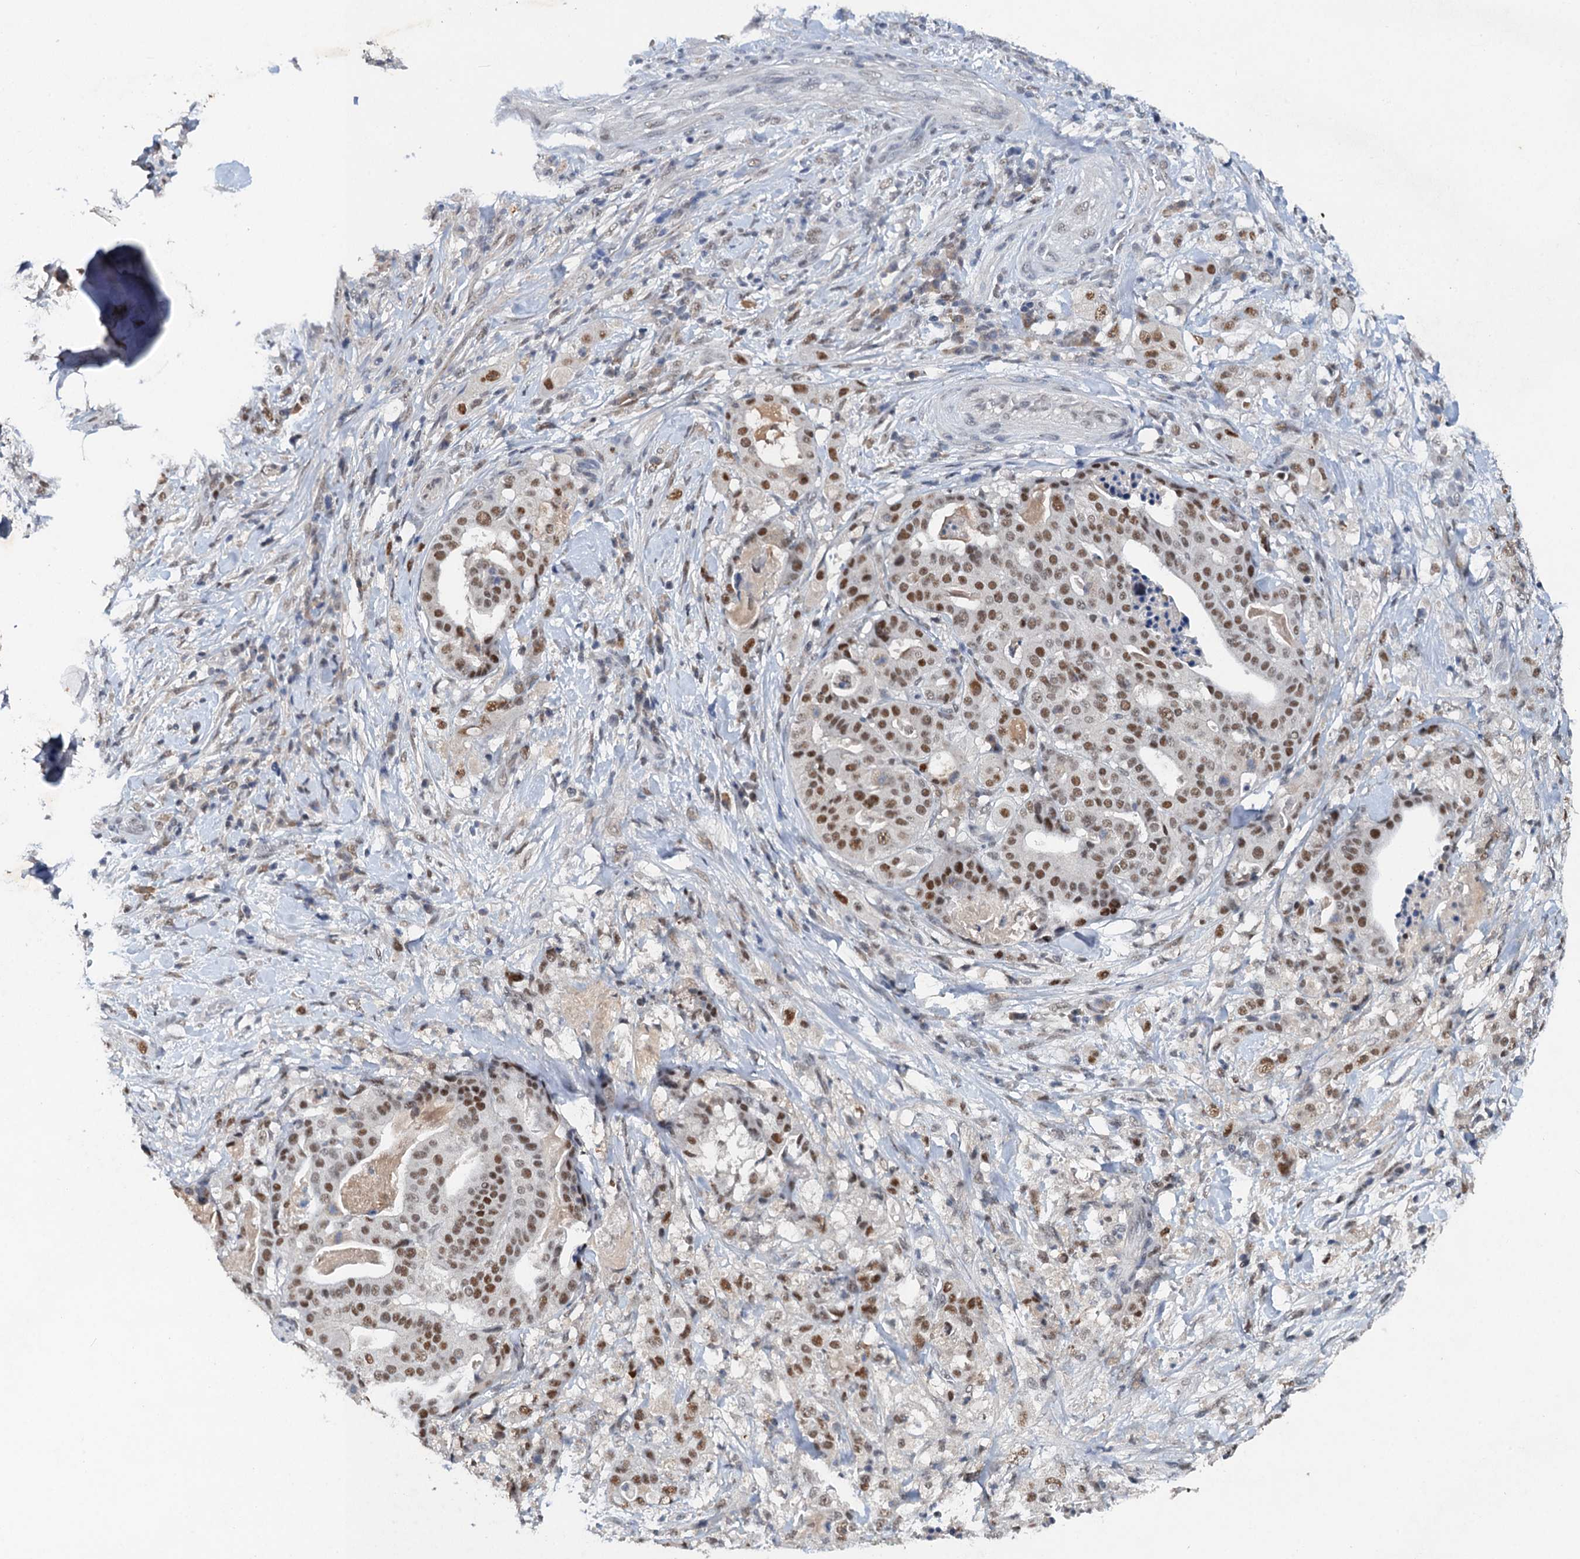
{"staining": {"intensity": "moderate", "quantity": ">75%", "location": "nuclear"}, "tissue": "stomach cancer", "cell_type": "Tumor cells", "image_type": "cancer", "snomed": [{"axis": "morphology", "description": "Adenocarcinoma, NOS"}, {"axis": "topography", "description": "Stomach"}], "caption": "This photomicrograph displays stomach cancer (adenocarcinoma) stained with IHC to label a protein in brown. The nuclear of tumor cells show moderate positivity for the protein. Nuclei are counter-stained blue.", "gene": "CSTF3", "patient": {"sex": "male", "age": 48}}